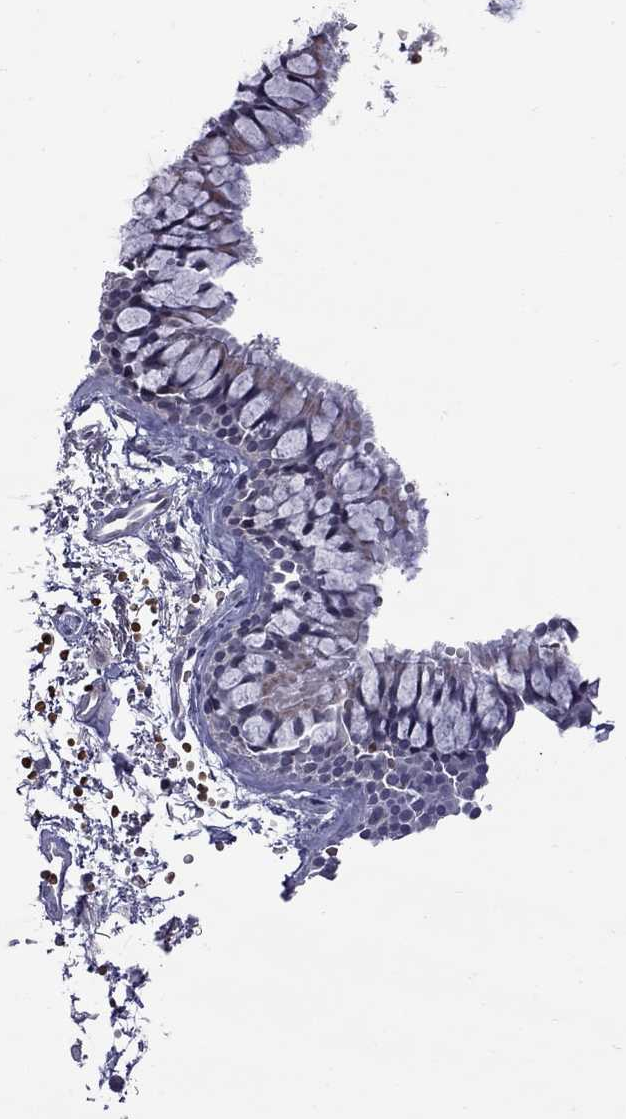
{"staining": {"intensity": "moderate", "quantity": "25%-75%", "location": "cytoplasmic/membranous"}, "tissue": "bronchus", "cell_type": "Respiratory epithelial cells", "image_type": "normal", "snomed": [{"axis": "morphology", "description": "Normal tissue, NOS"}, {"axis": "topography", "description": "Cartilage tissue"}, {"axis": "topography", "description": "Bronchus"}], "caption": "A high-resolution image shows immunohistochemistry (IHC) staining of benign bronchus, which exhibits moderate cytoplasmic/membranous staining in about 25%-75% of respiratory epithelial cells.", "gene": "CLTCL1", "patient": {"sex": "male", "age": 66}}